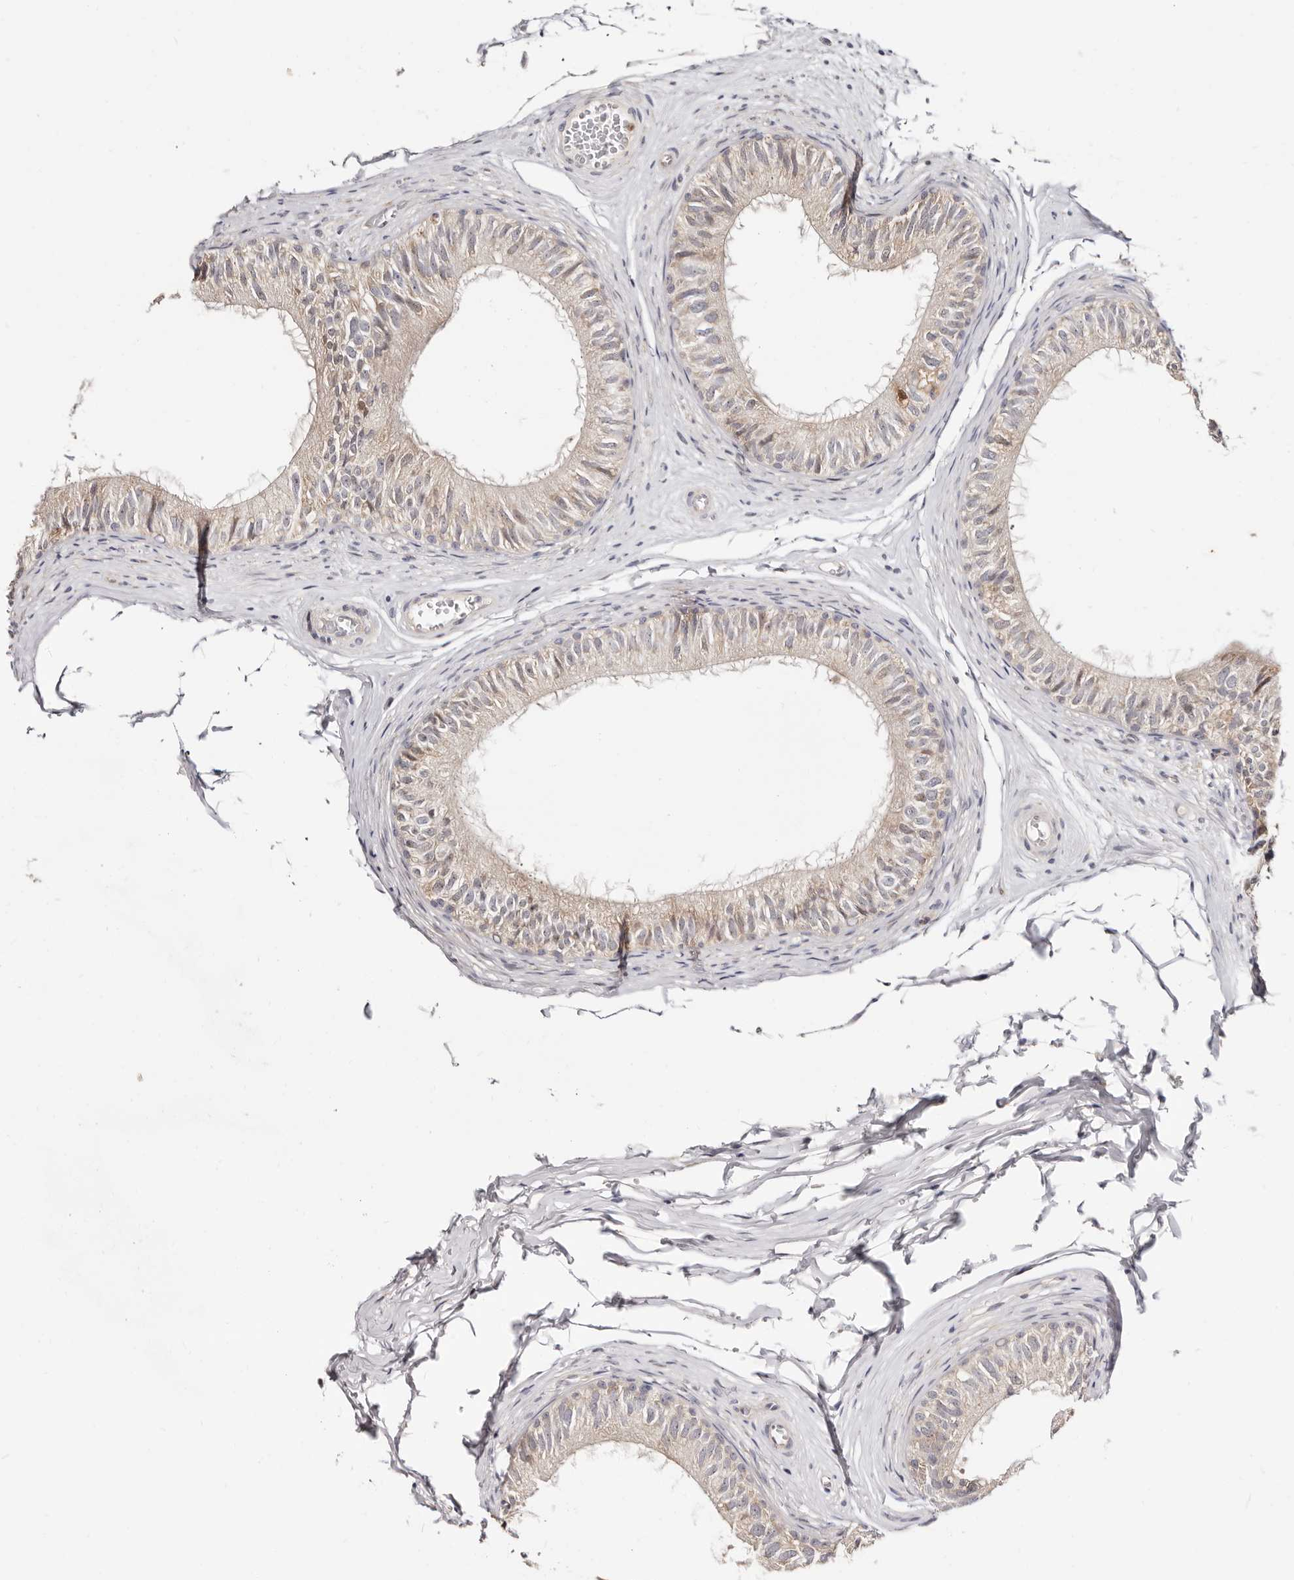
{"staining": {"intensity": "moderate", "quantity": "25%-75%", "location": "cytoplasmic/membranous,nuclear"}, "tissue": "epididymis", "cell_type": "Glandular cells", "image_type": "normal", "snomed": [{"axis": "morphology", "description": "Normal tissue, NOS"}, {"axis": "morphology", "description": "Seminoma in situ"}, {"axis": "topography", "description": "Testis"}, {"axis": "topography", "description": "Epididymis"}], "caption": "A photomicrograph showing moderate cytoplasmic/membranous,nuclear positivity in about 25%-75% of glandular cells in unremarkable epididymis, as visualized by brown immunohistochemical staining.", "gene": "BCL2L15", "patient": {"sex": "male", "age": 28}}